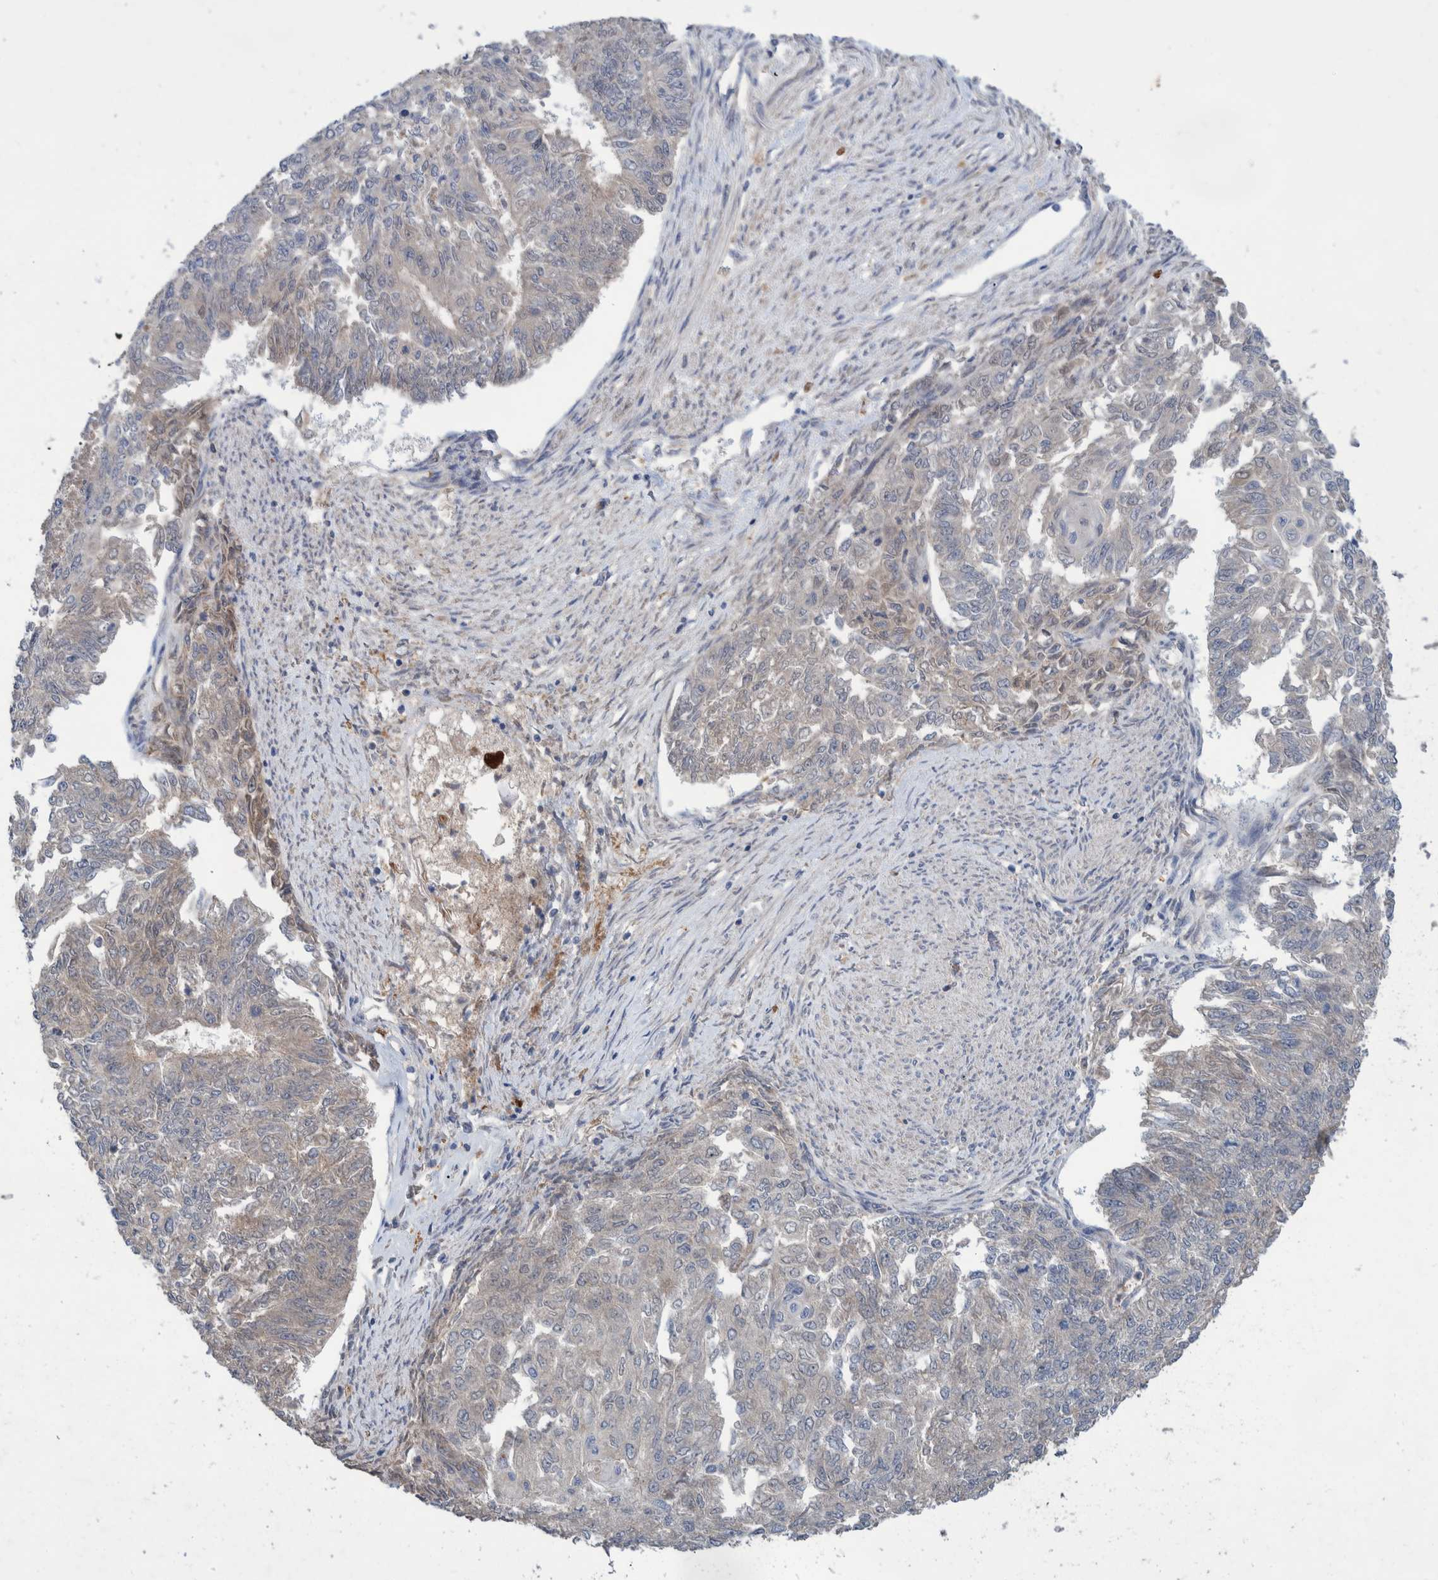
{"staining": {"intensity": "weak", "quantity": "<25%", "location": "cytoplasmic/membranous"}, "tissue": "endometrial cancer", "cell_type": "Tumor cells", "image_type": "cancer", "snomed": [{"axis": "morphology", "description": "Adenocarcinoma, NOS"}, {"axis": "topography", "description": "Endometrium"}], "caption": "The photomicrograph shows no significant expression in tumor cells of endometrial cancer (adenocarcinoma).", "gene": "PLPBP", "patient": {"sex": "female", "age": 32}}